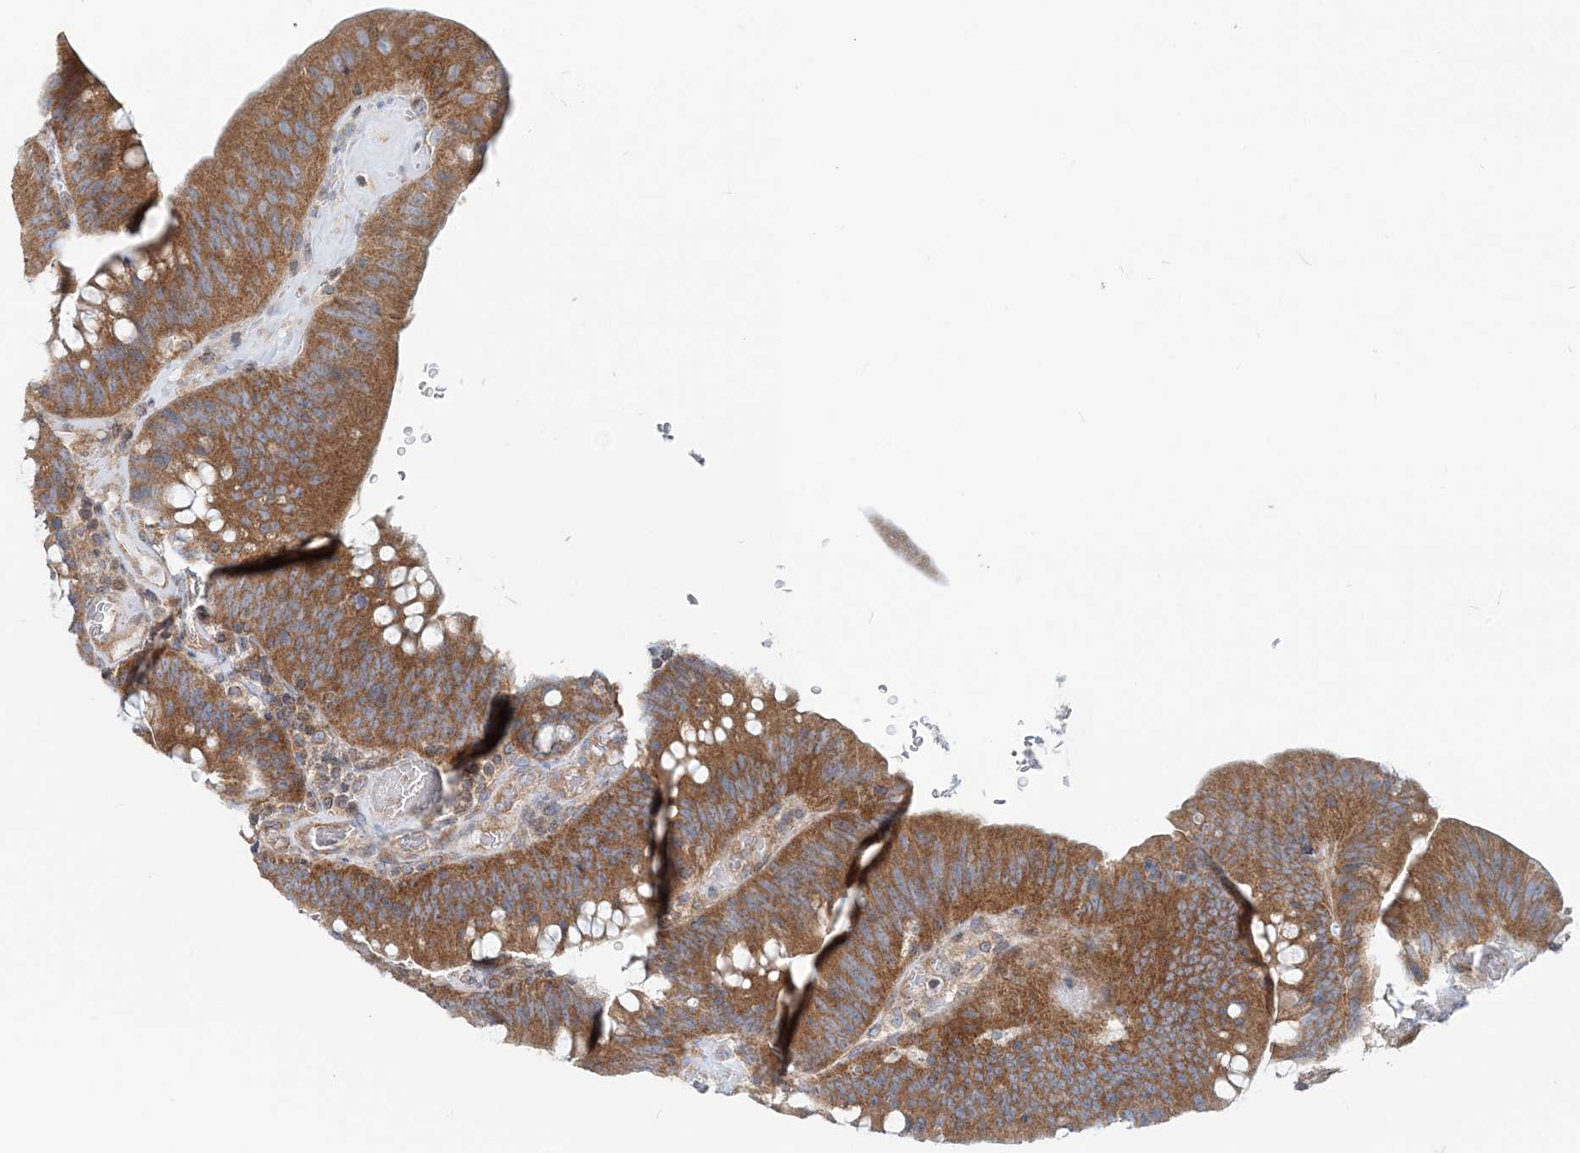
{"staining": {"intensity": "moderate", "quantity": ">75%", "location": "cytoplasmic/membranous"}, "tissue": "colorectal cancer", "cell_type": "Tumor cells", "image_type": "cancer", "snomed": [{"axis": "morphology", "description": "Normal tissue, NOS"}, {"axis": "topography", "description": "Colon"}], "caption": "A brown stain labels moderate cytoplasmic/membranous expression of a protein in colorectal cancer tumor cells.", "gene": "MOB4", "patient": {"sex": "female", "age": 82}}